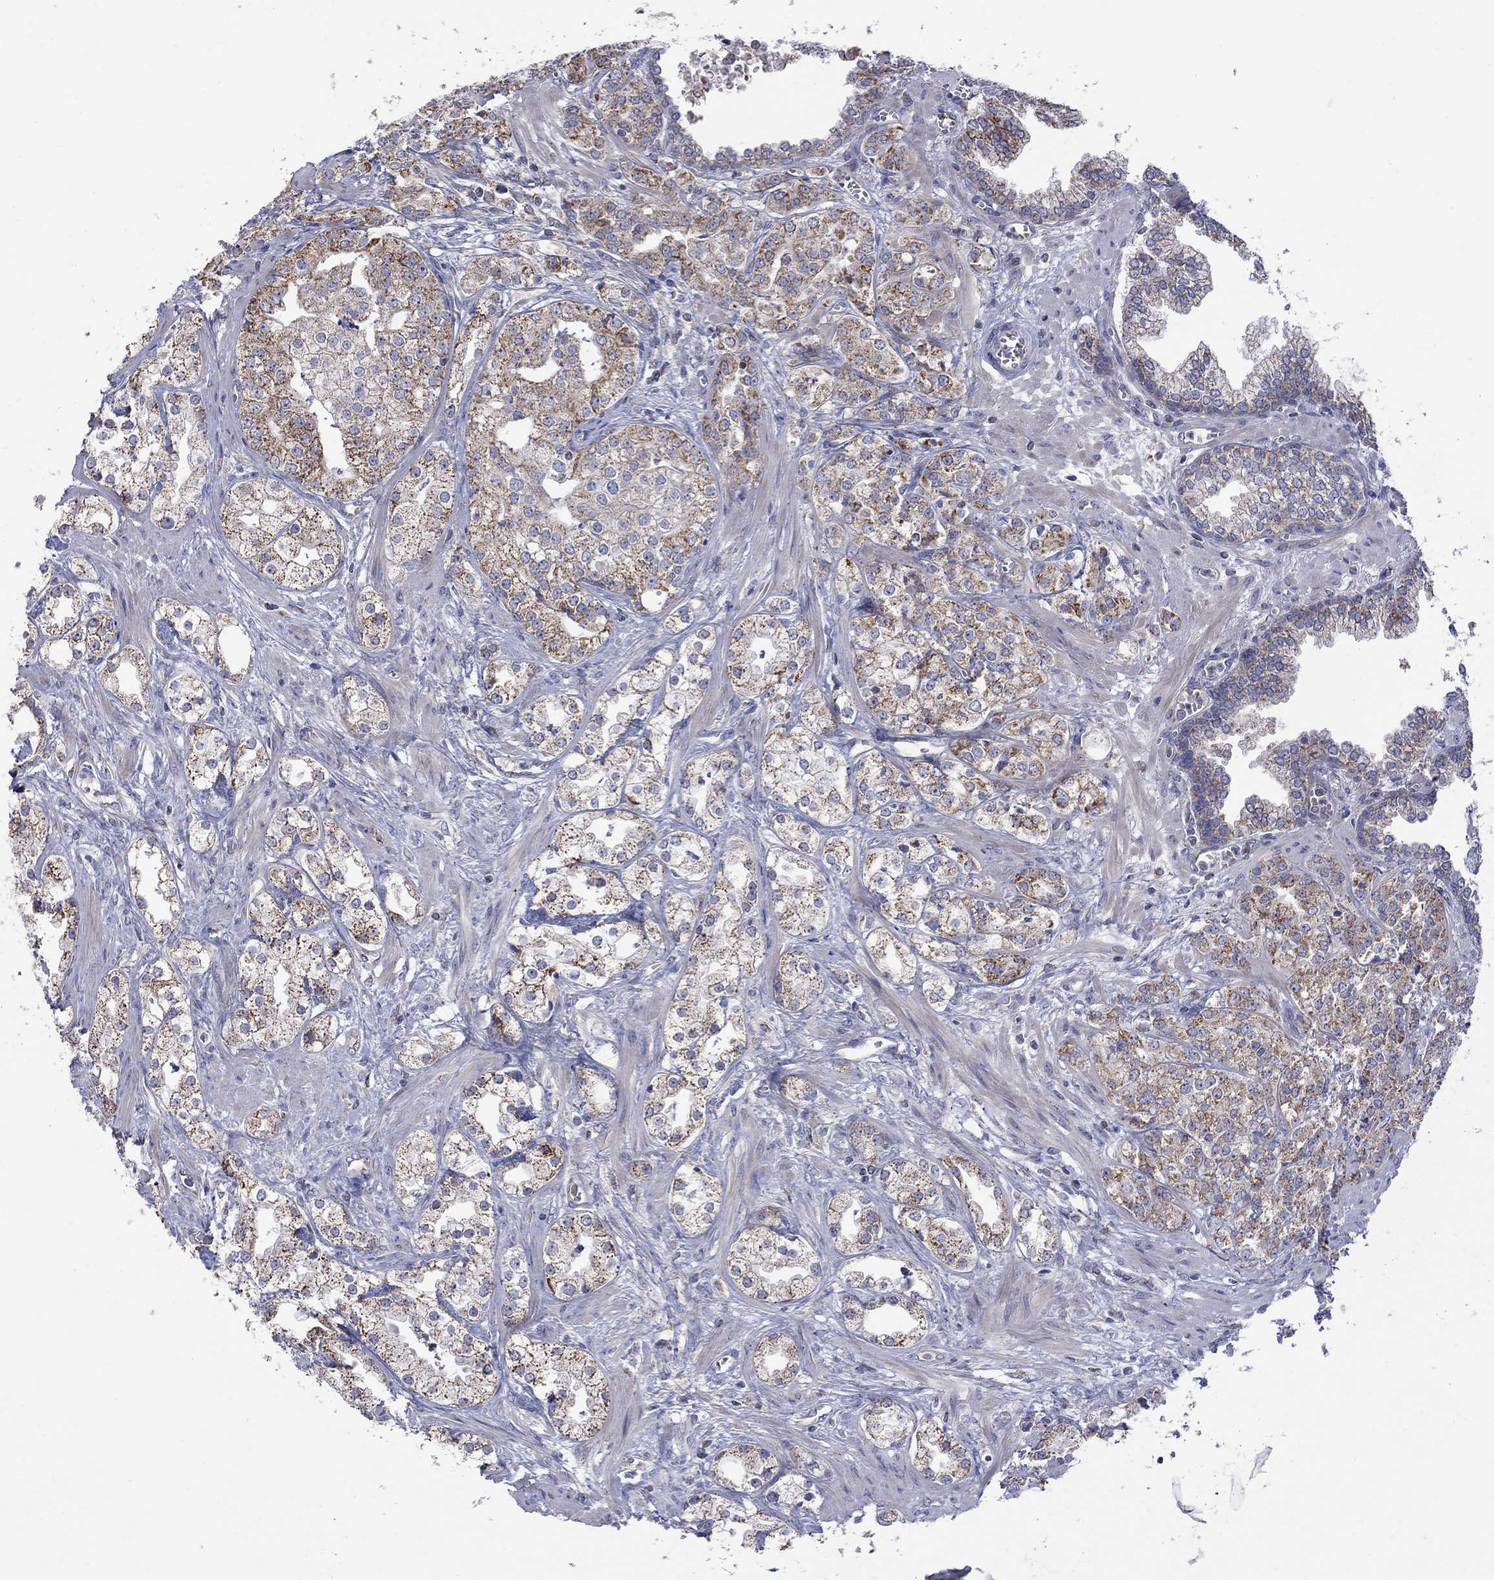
{"staining": {"intensity": "moderate", "quantity": "25%-75%", "location": "cytoplasmic/membranous"}, "tissue": "prostate cancer", "cell_type": "Tumor cells", "image_type": "cancer", "snomed": [{"axis": "morphology", "description": "Adenocarcinoma, NOS"}, {"axis": "topography", "description": "Prostate and seminal vesicle, NOS"}, {"axis": "topography", "description": "Prostate"}], "caption": "Immunohistochemical staining of human adenocarcinoma (prostate) exhibits medium levels of moderate cytoplasmic/membranous protein staining in approximately 25%-75% of tumor cells.", "gene": "HPS5", "patient": {"sex": "male", "age": 62}}